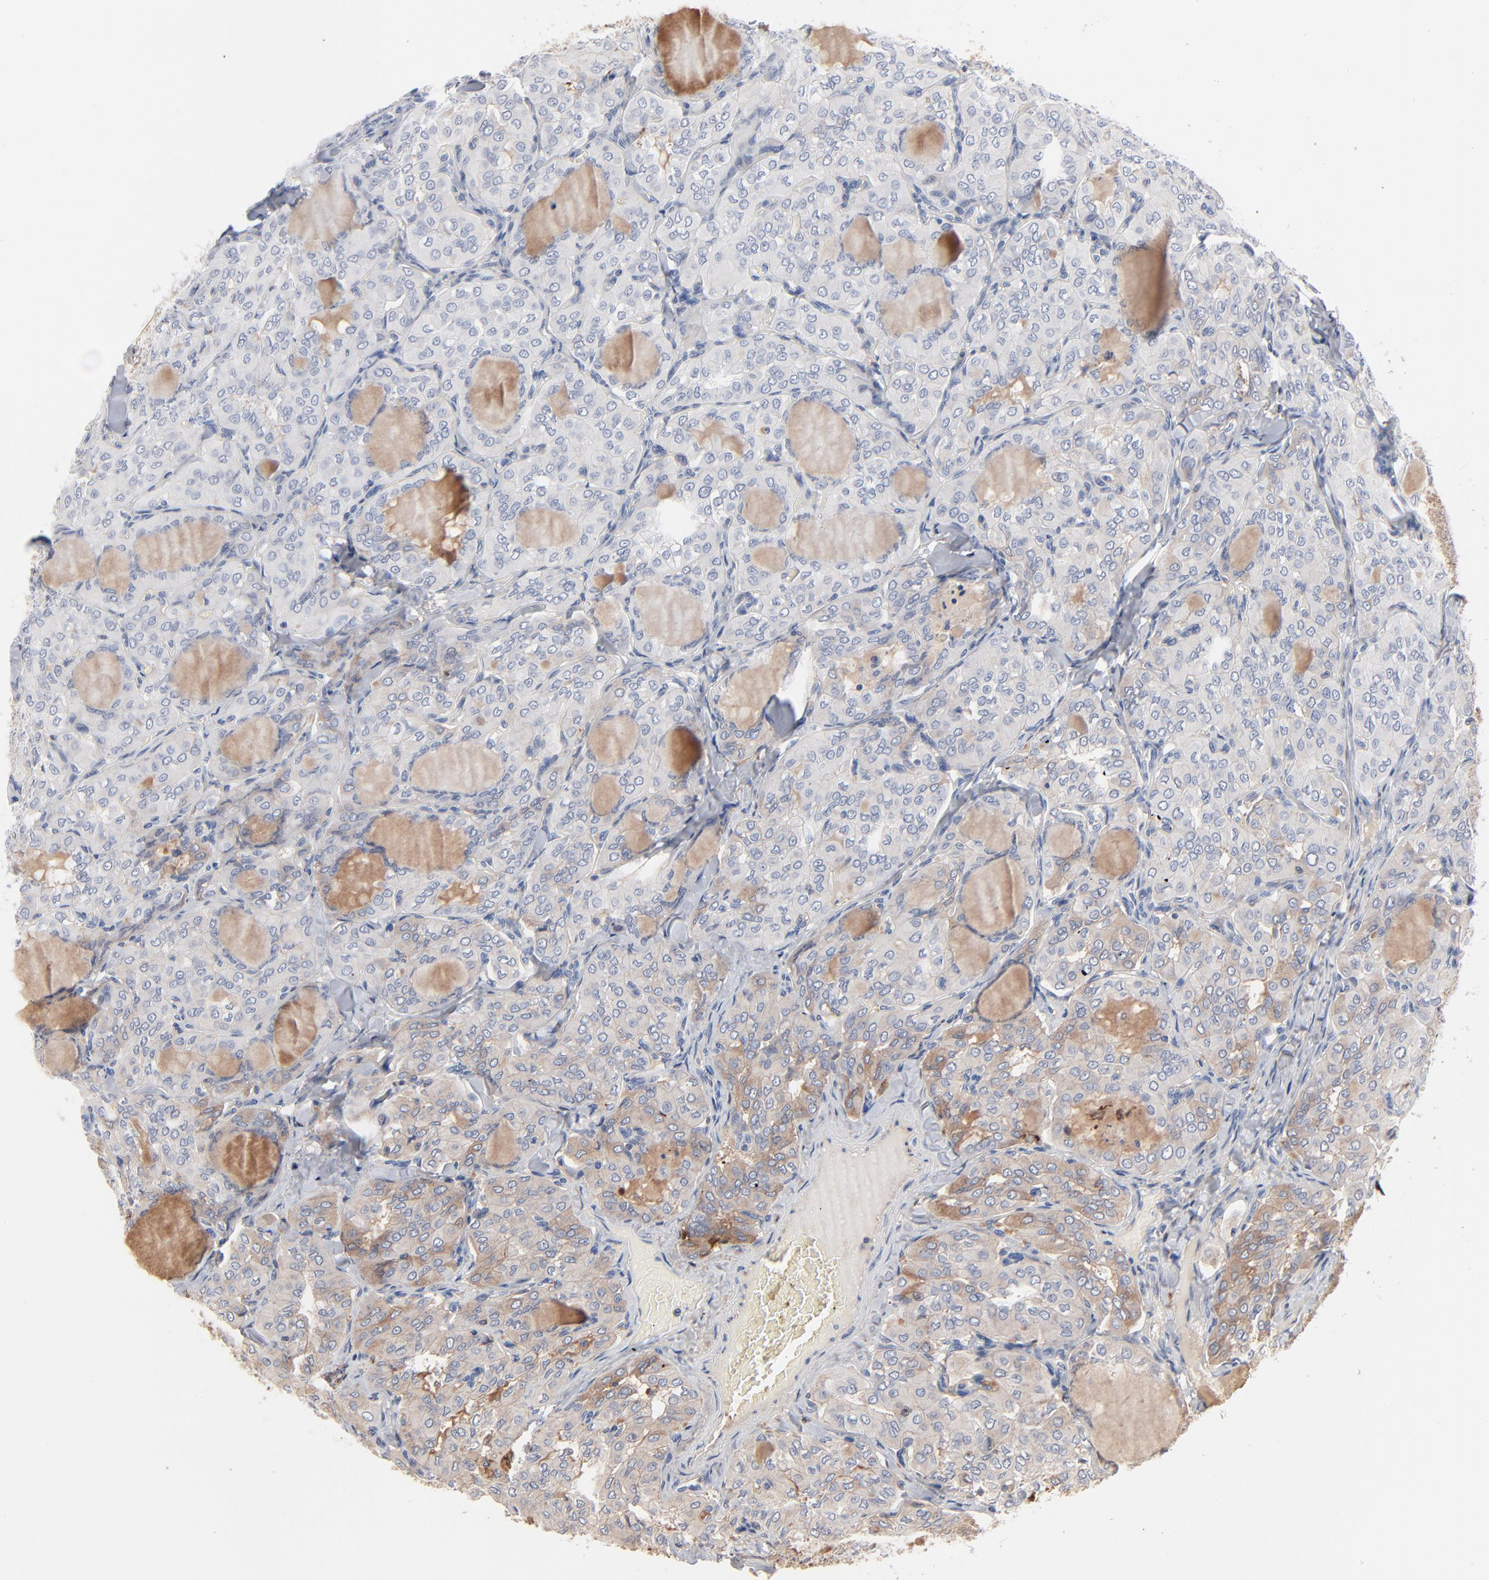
{"staining": {"intensity": "negative", "quantity": "none", "location": "none"}, "tissue": "thyroid cancer", "cell_type": "Tumor cells", "image_type": "cancer", "snomed": [{"axis": "morphology", "description": "Papillary adenocarcinoma, NOS"}, {"axis": "topography", "description": "Thyroid gland"}], "caption": "DAB (3,3'-diaminobenzidine) immunohistochemical staining of papillary adenocarcinoma (thyroid) demonstrates no significant positivity in tumor cells. (IHC, brightfield microscopy, high magnification).", "gene": "SERPINA4", "patient": {"sex": "male", "age": 20}}